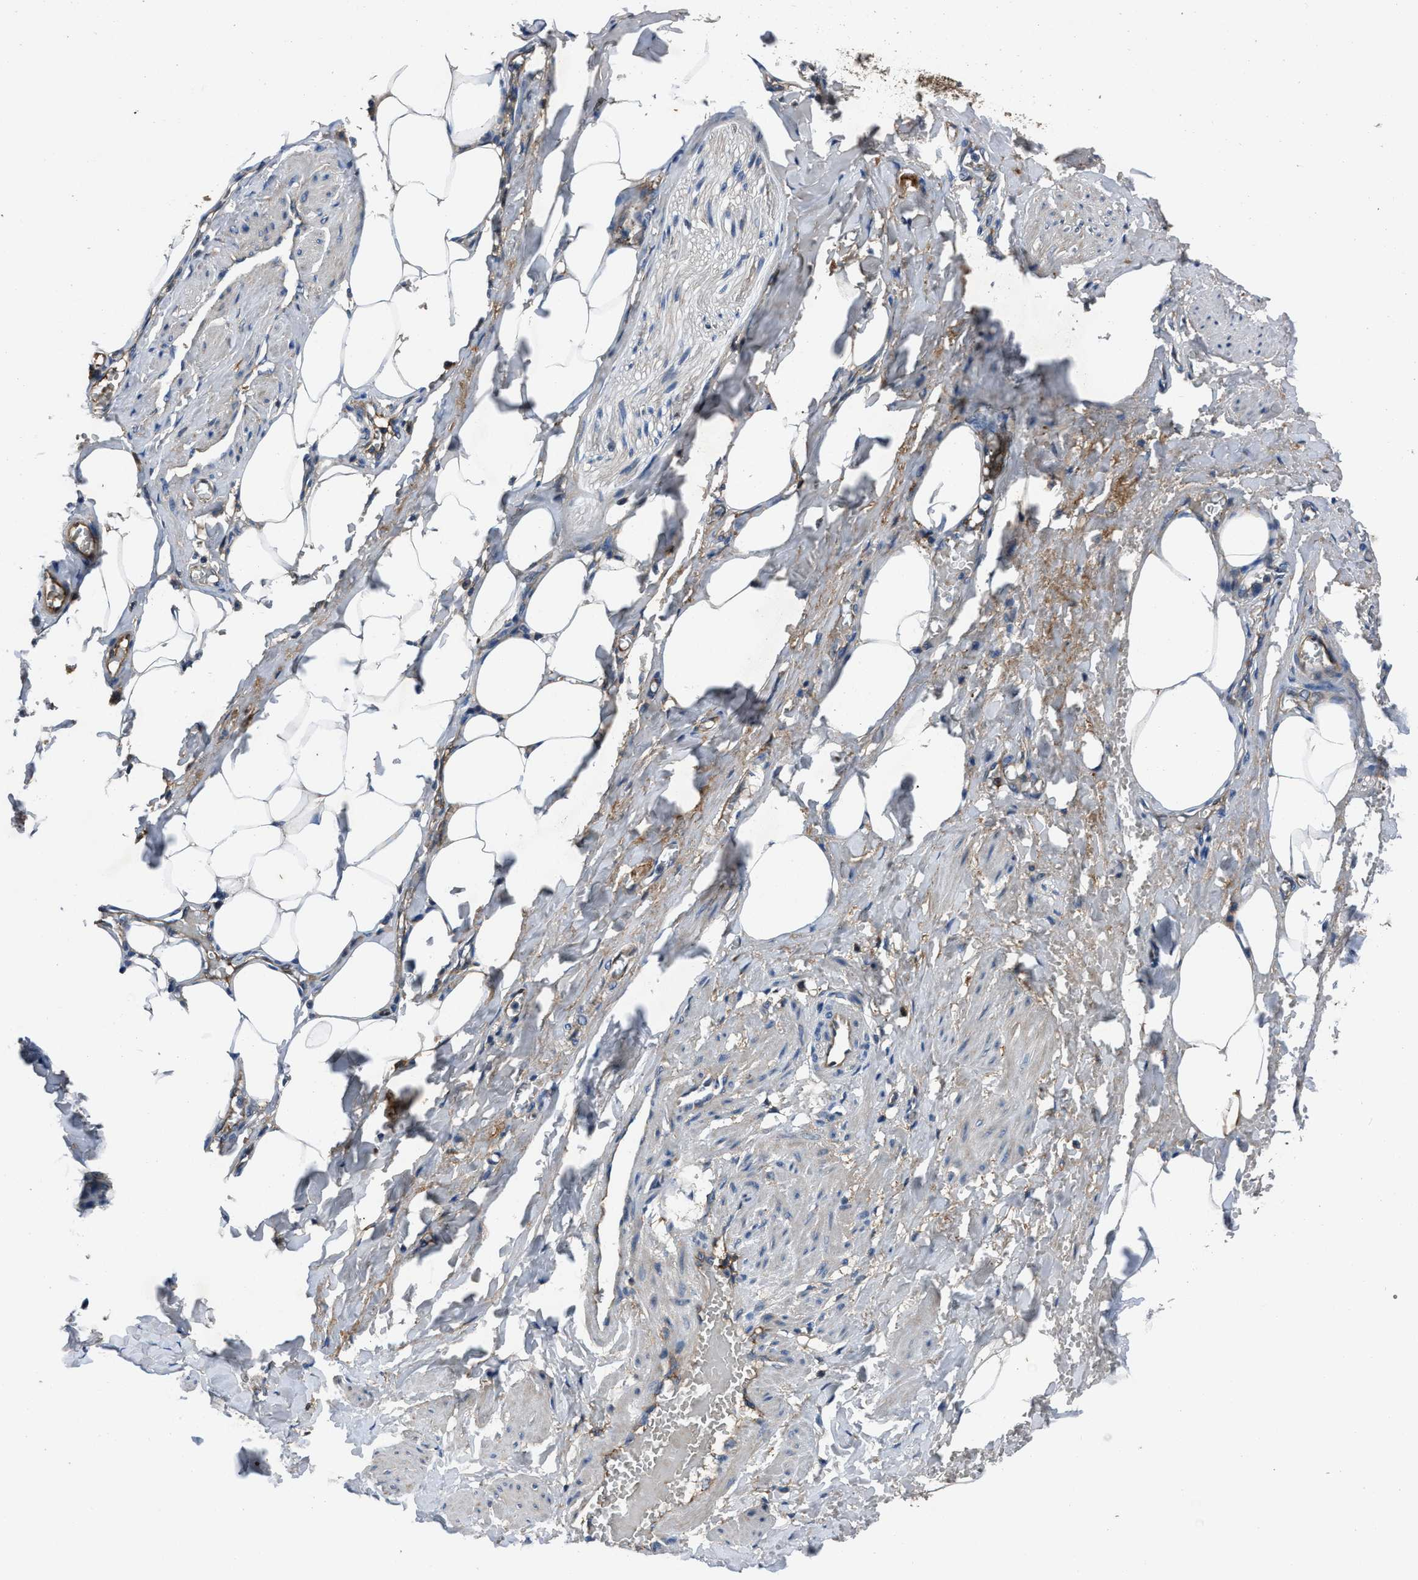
{"staining": {"intensity": "weak", "quantity": "25%-75%", "location": "cytoplasmic/membranous"}, "tissue": "adipose tissue", "cell_type": "Adipocytes", "image_type": "normal", "snomed": [{"axis": "morphology", "description": "Normal tissue, NOS"}, {"axis": "topography", "description": "Soft tissue"}, {"axis": "topography", "description": "Vascular tissue"}], "caption": "IHC micrograph of normal adipose tissue: human adipose tissue stained using immunohistochemistry (IHC) shows low levels of weak protein expression localized specifically in the cytoplasmic/membranous of adipocytes, appearing as a cytoplasmic/membranous brown color.", "gene": "ERC1", "patient": {"sex": "female", "age": 35}}